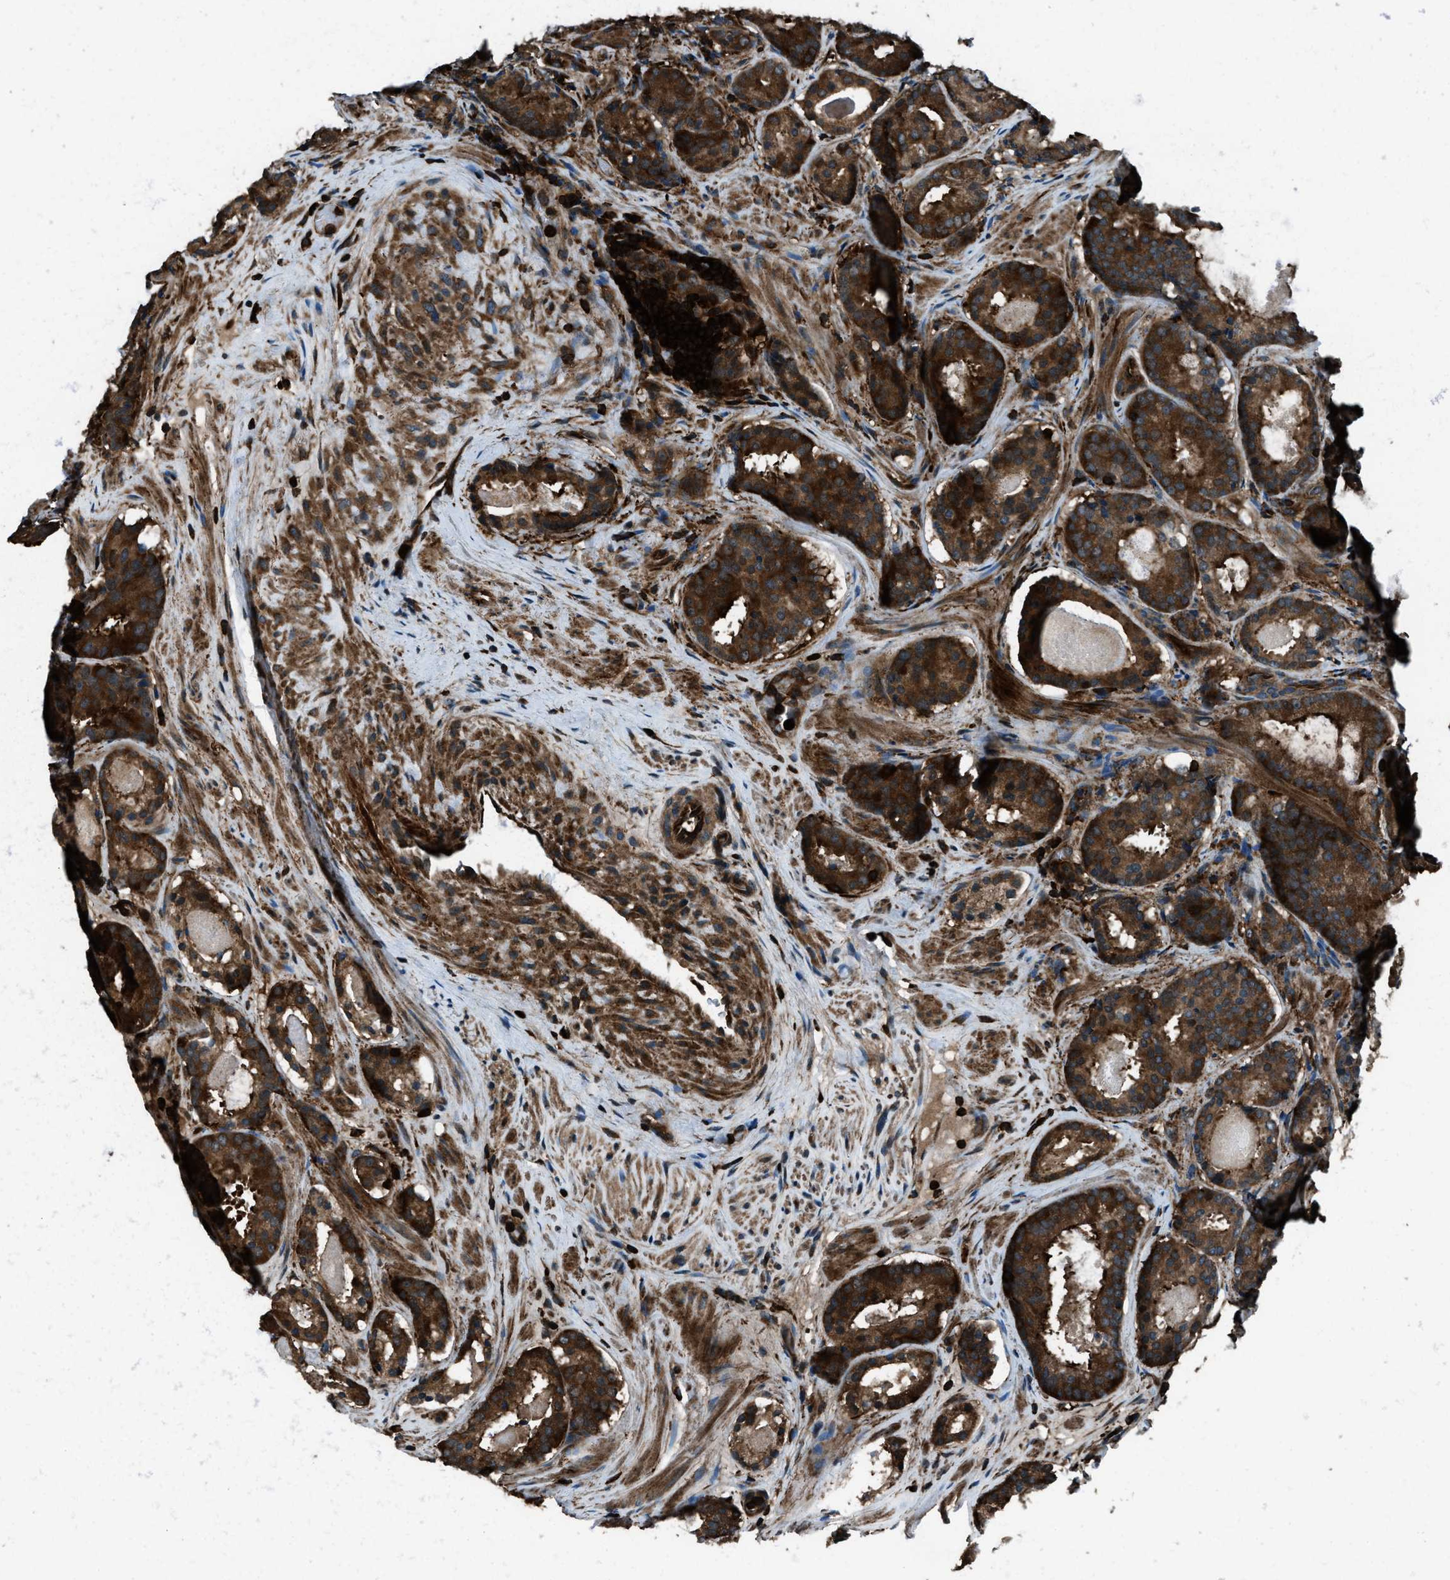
{"staining": {"intensity": "strong", "quantity": ">75%", "location": "cytoplasmic/membranous"}, "tissue": "prostate cancer", "cell_type": "Tumor cells", "image_type": "cancer", "snomed": [{"axis": "morphology", "description": "Adenocarcinoma, Low grade"}, {"axis": "topography", "description": "Prostate"}], "caption": "The micrograph exhibits a brown stain indicating the presence of a protein in the cytoplasmic/membranous of tumor cells in prostate adenocarcinoma (low-grade).", "gene": "SNX30", "patient": {"sex": "male", "age": 69}}